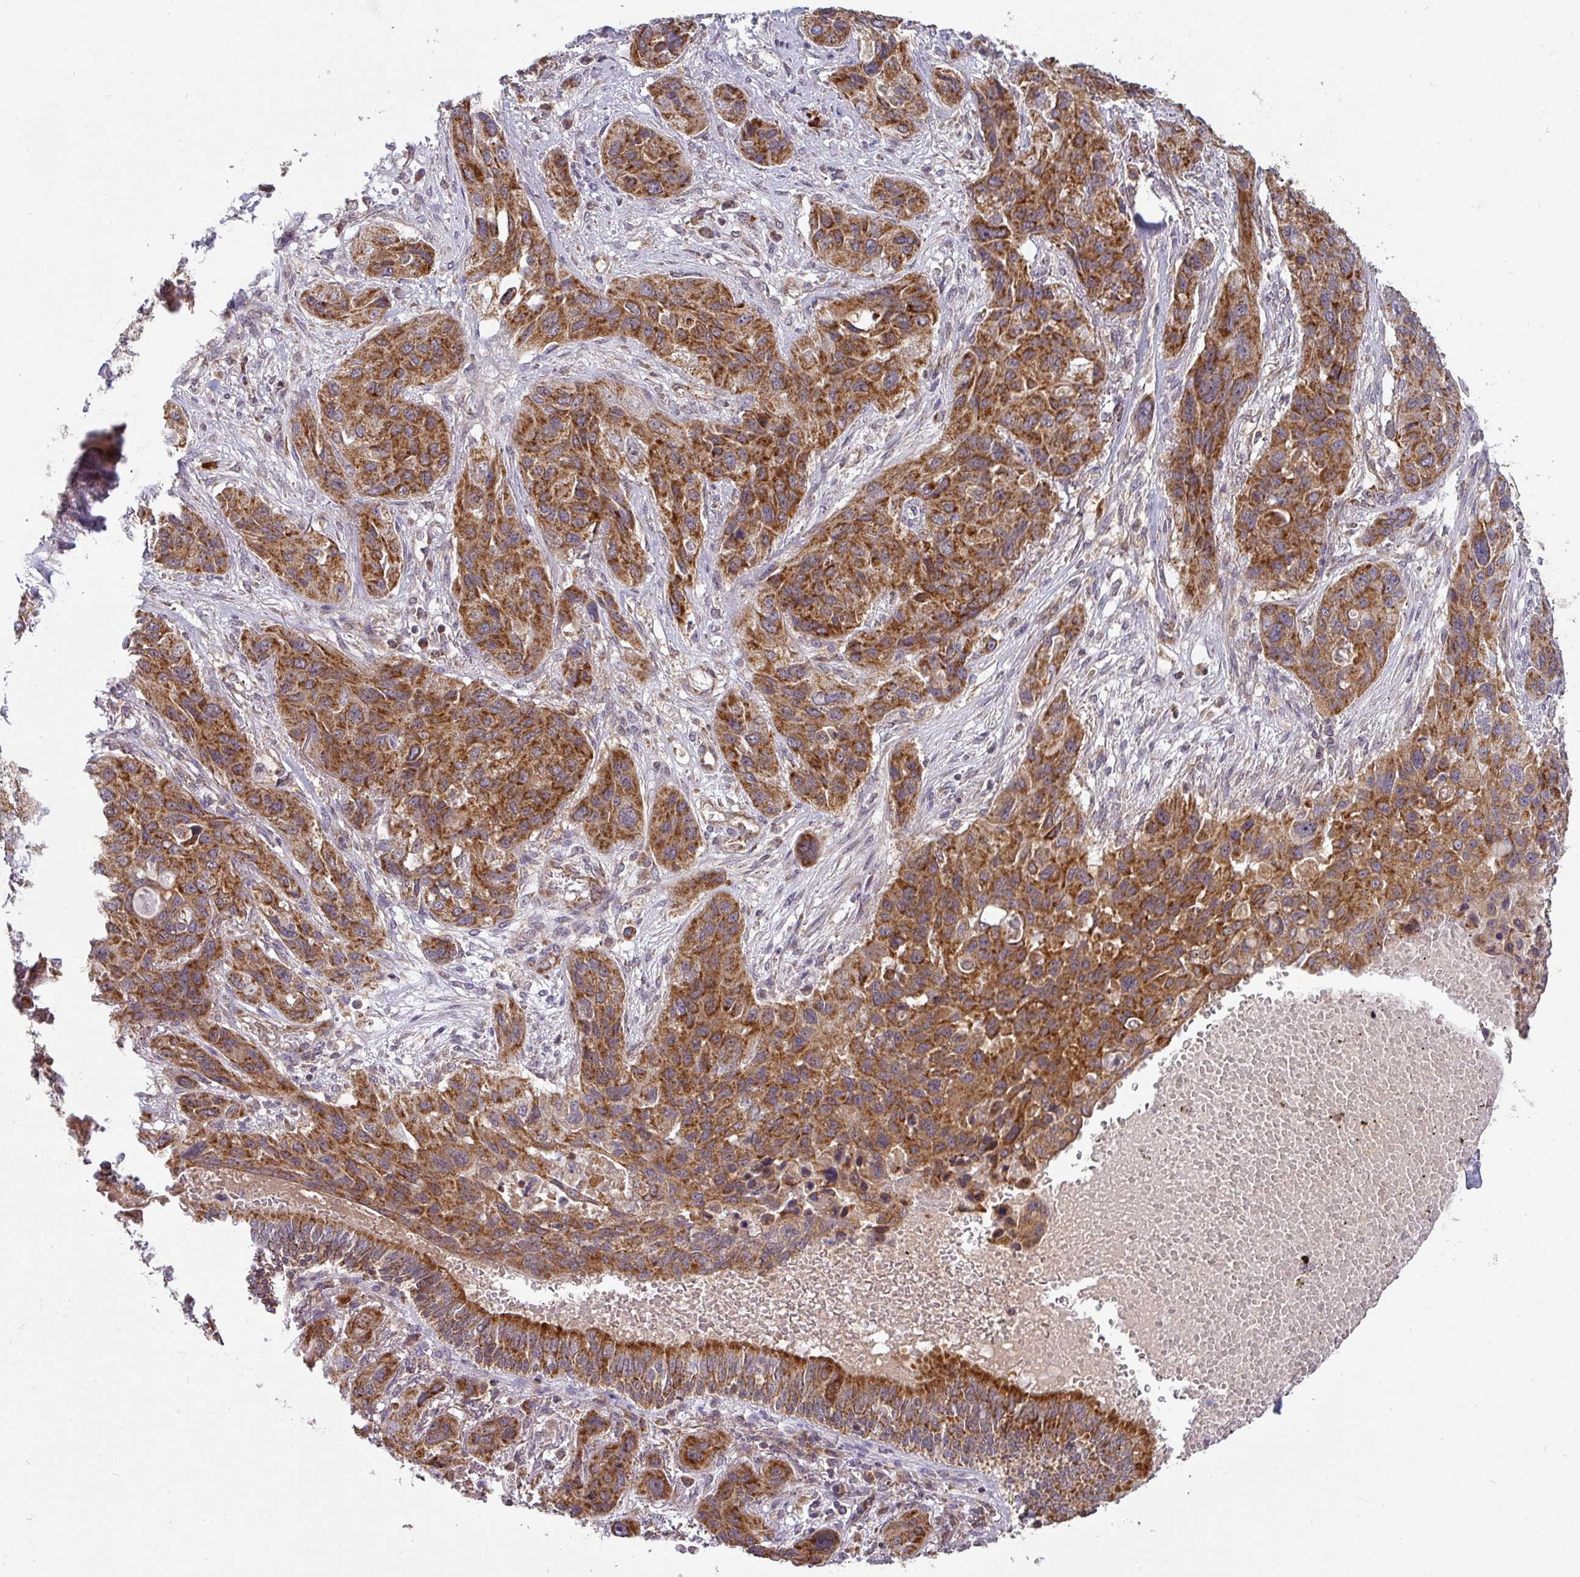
{"staining": {"intensity": "strong", "quantity": ">75%", "location": "cytoplasmic/membranous"}, "tissue": "lung cancer", "cell_type": "Tumor cells", "image_type": "cancer", "snomed": [{"axis": "morphology", "description": "Squamous cell carcinoma, NOS"}, {"axis": "topography", "description": "Lung"}], "caption": "Lung cancer (squamous cell carcinoma) tissue shows strong cytoplasmic/membranous positivity in approximately >75% of tumor cells", "gene": "MRPS16", "patient": {"sex": "female", "age": 70}}